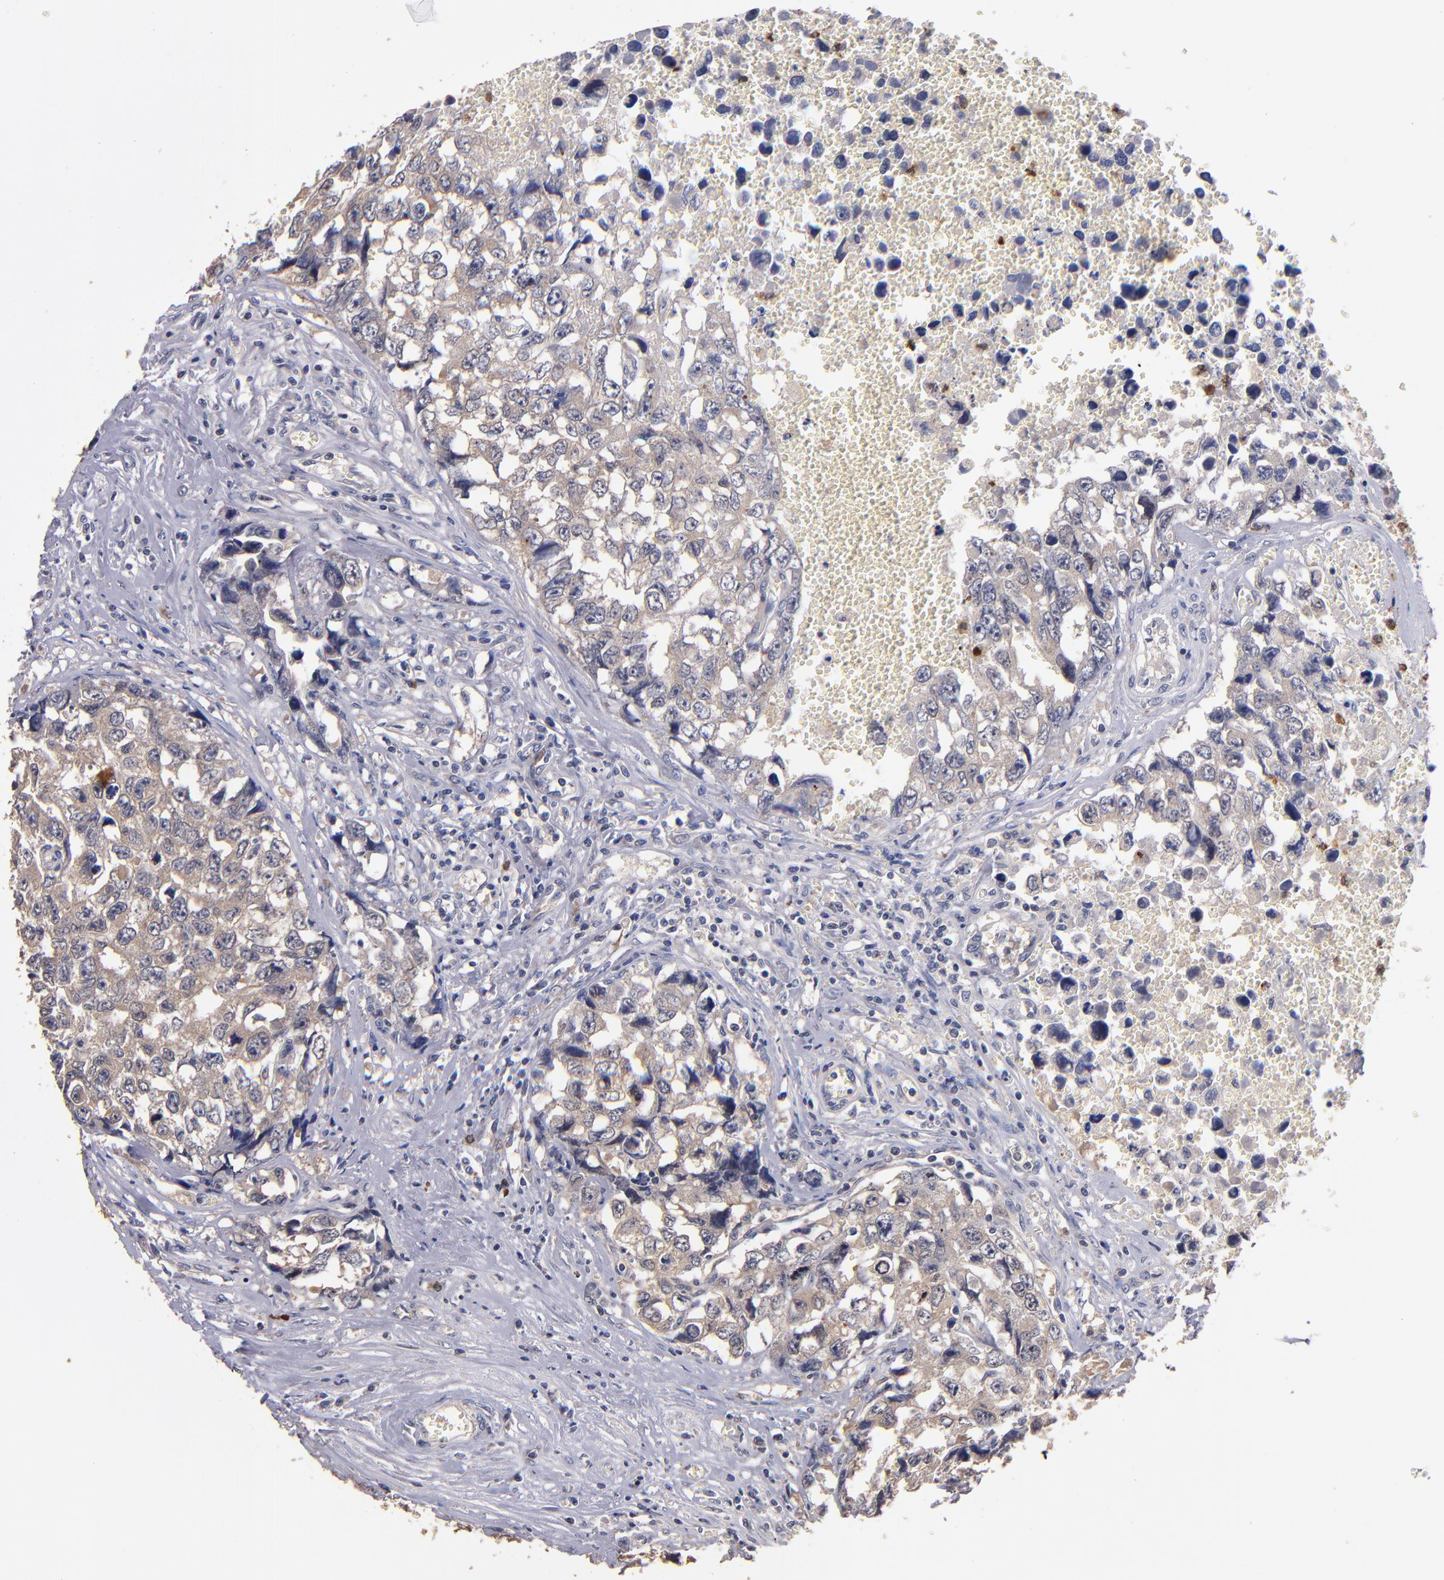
{"staining": {"intensity": "weak", "quantity": ">75%", "location": "cytoplasmic/membranous"}, "tissue": "testis cancer", "cell_type": "Tumor cells", "image_type": "cancer", "snomed": [{"axis": "morphology", "description": "Carcinoma, Embryonal, NOS"}, {"axis": "topography", "description": "Testis"}], "caption": "Immunohistochemistry (DAB (3,3'-diaminobenzidine)) staining of human testis embryonal carcinoma demonstrates weak cytoplasmic/membranous protein staining in approximately >75% of tumor cells.", "gene": "TTLL12", "patient": {"sex": "male", "age": 31}}